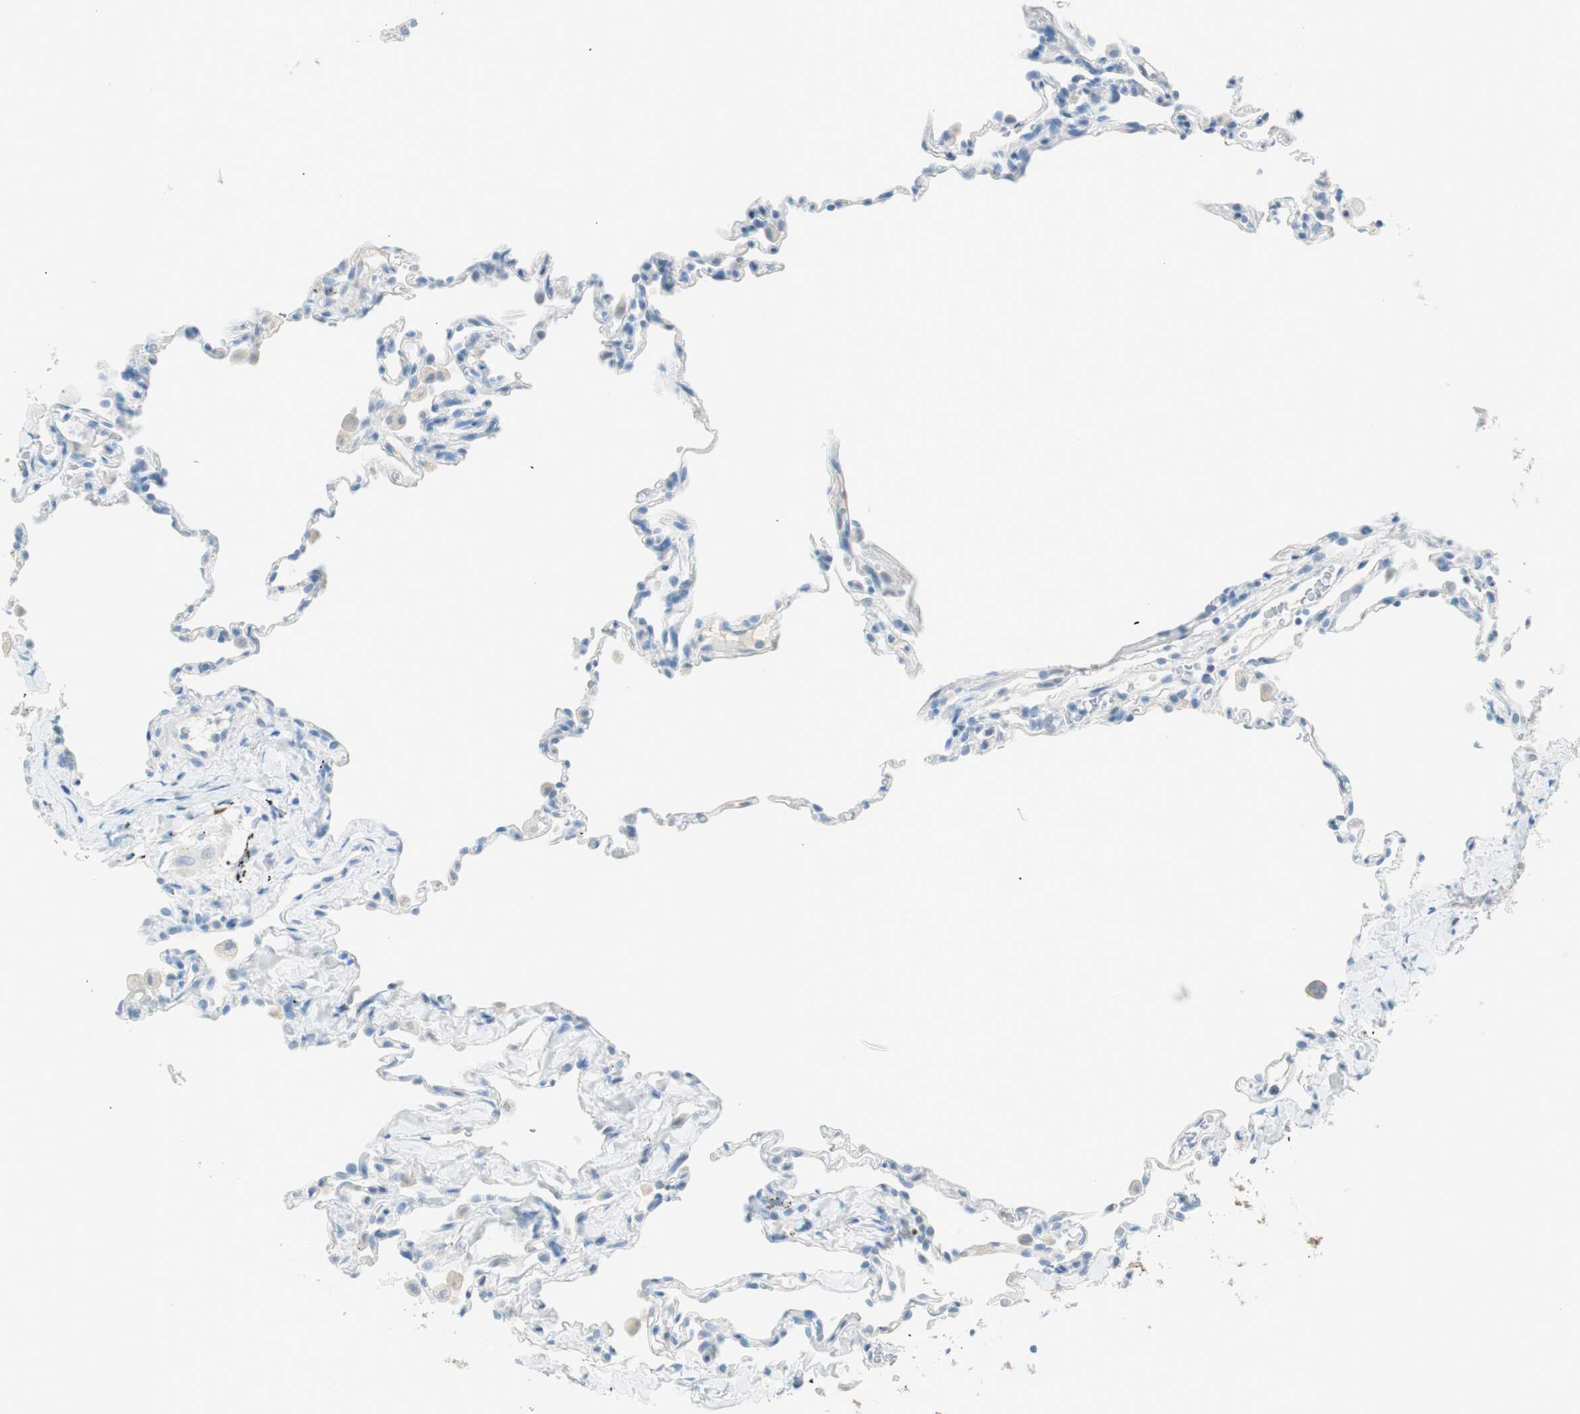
{"staining": {"intensity": "negative", "quantity": "none", "location": "none"}, "tissue": "lung", "cell_type": "Alveolar cells", "image_type": "normal", "snomed": [{"axis": "morphology", "description": "Normal tissue, NOS"}, {"axis": "topography", "description": "Lung"}], "caption": "Photomicrograph shows no protein positivity in alveolar cells of unremarkable lung. (DAB immunohistochemistry (IHC) with hematoxylin counter stain).", "gene": "TNFRSF13C", "patient": {"sex": "male", "age": 59}}